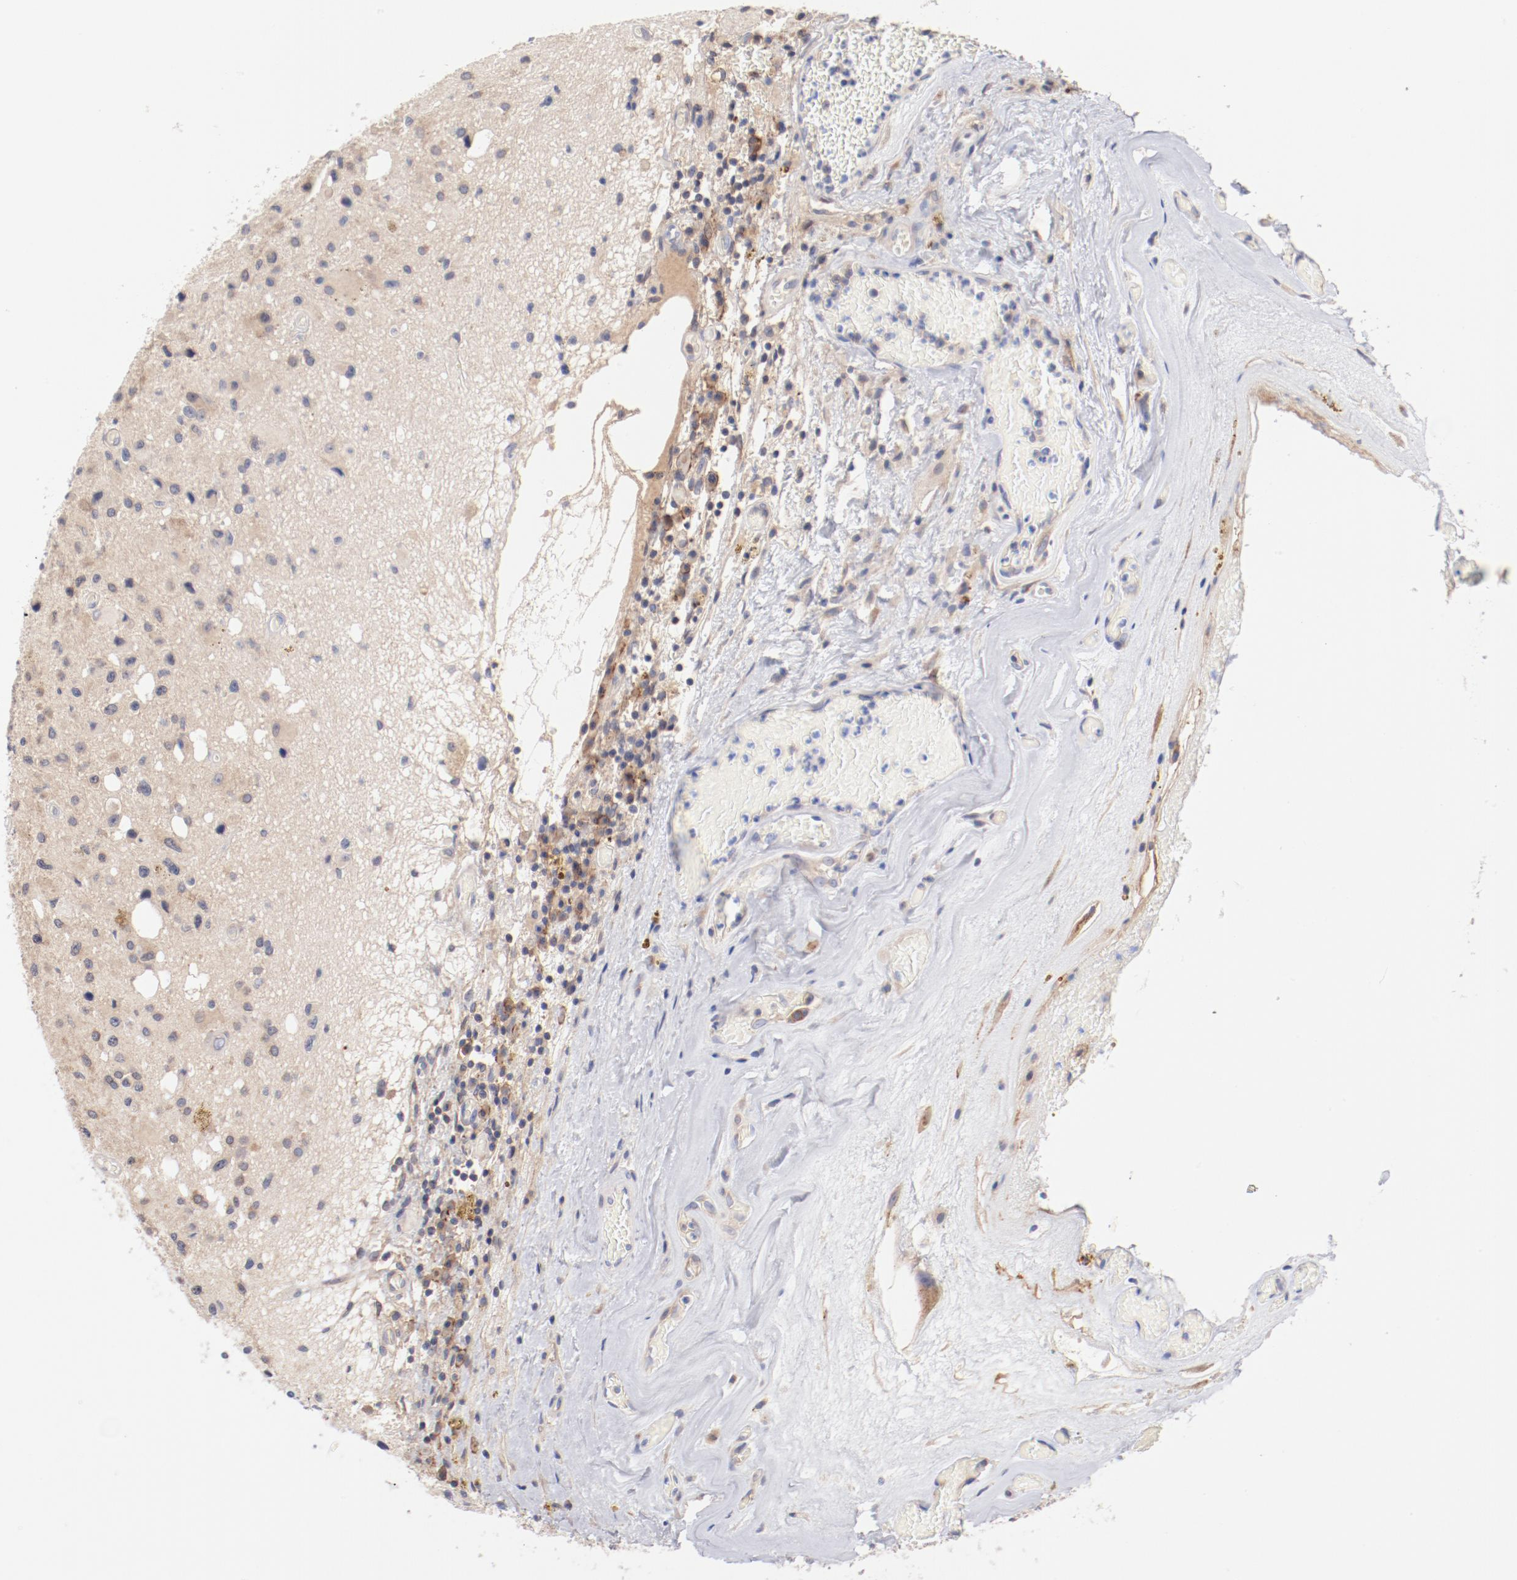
{"staining": {"intensity": "weak", "quantity": "<25%", "location": "cytoplasmic/membranous"}, "tissue": "glioma", "cell_type": "Tumor cells", "image_type": "cancer", "snomed": [{"axis": "morphology", "description": "Glioma, malignant, Low grade"}, {"axis": "topography", "description": "Brain"}], "caption": "Immunohistochemistry (IHC) histopathology image of neoplastic tissue: low-grade glioma (malignant) stained with DAB reveals no significant protein expression in tumor cells.", "gene": "SETD3", "patient": {"sex": "male", "age": 58}}